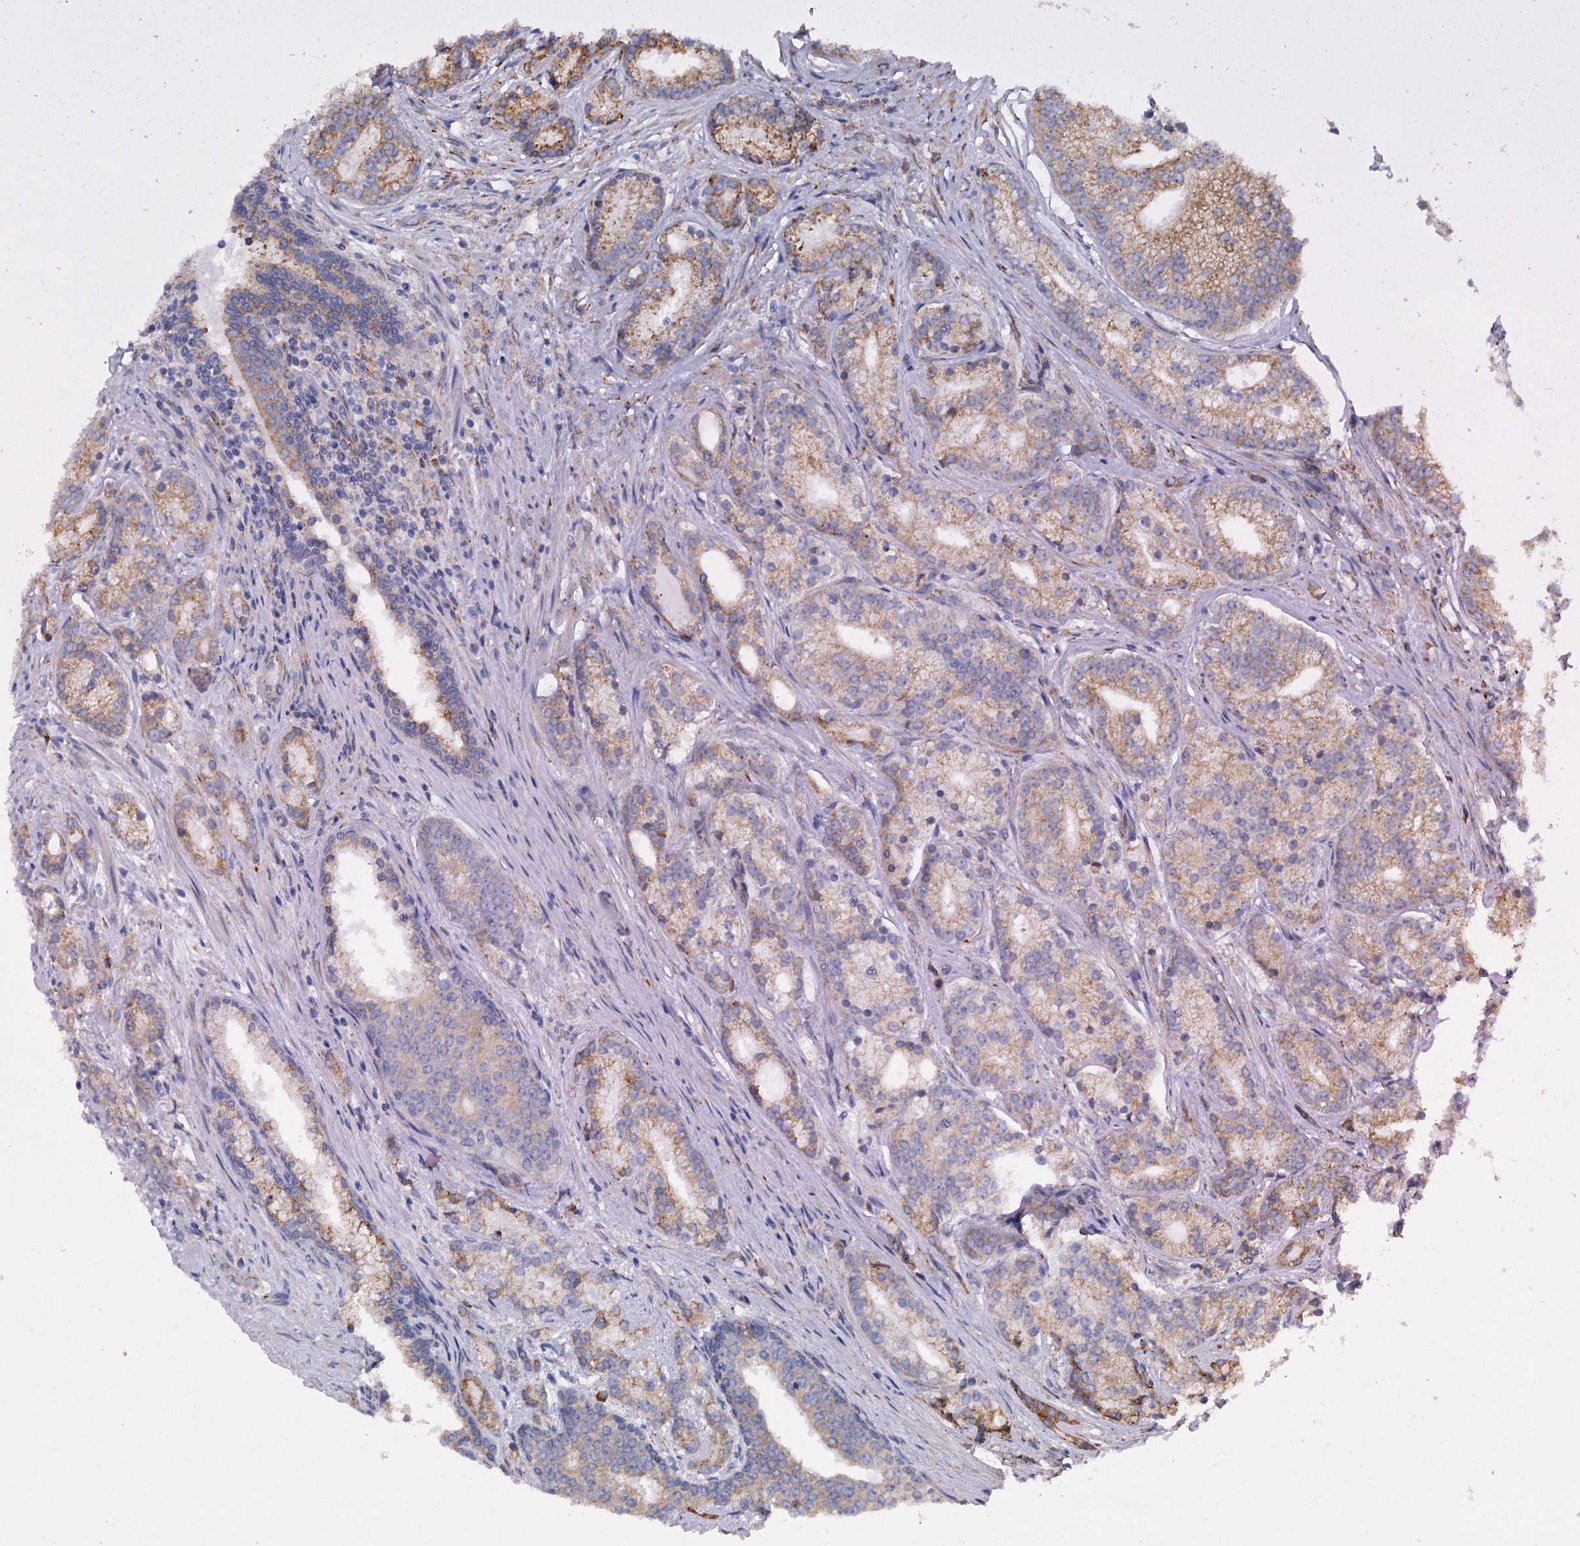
{"staining": {"intensity": "moderate", "quantity": ">75%", "location": "cytoplasmic/membranous"}, "tissue": "prostate cancer", "cell_type": "Tumor cells", "image_type": "cancer", "snomed": [{"axis": "morphology", "description": "Adenocarcinoma, Low grade"}, {"axis": "topography", "description": "Prostate"}], "caption": "A brown stain labels moderate cytoplasmic/membranous positivity of a protein in adenocarcinoma (low-grade) (prostate) tumor cells.", "gene": "SHE", "patient": {"sex": "male", "age": 71}}